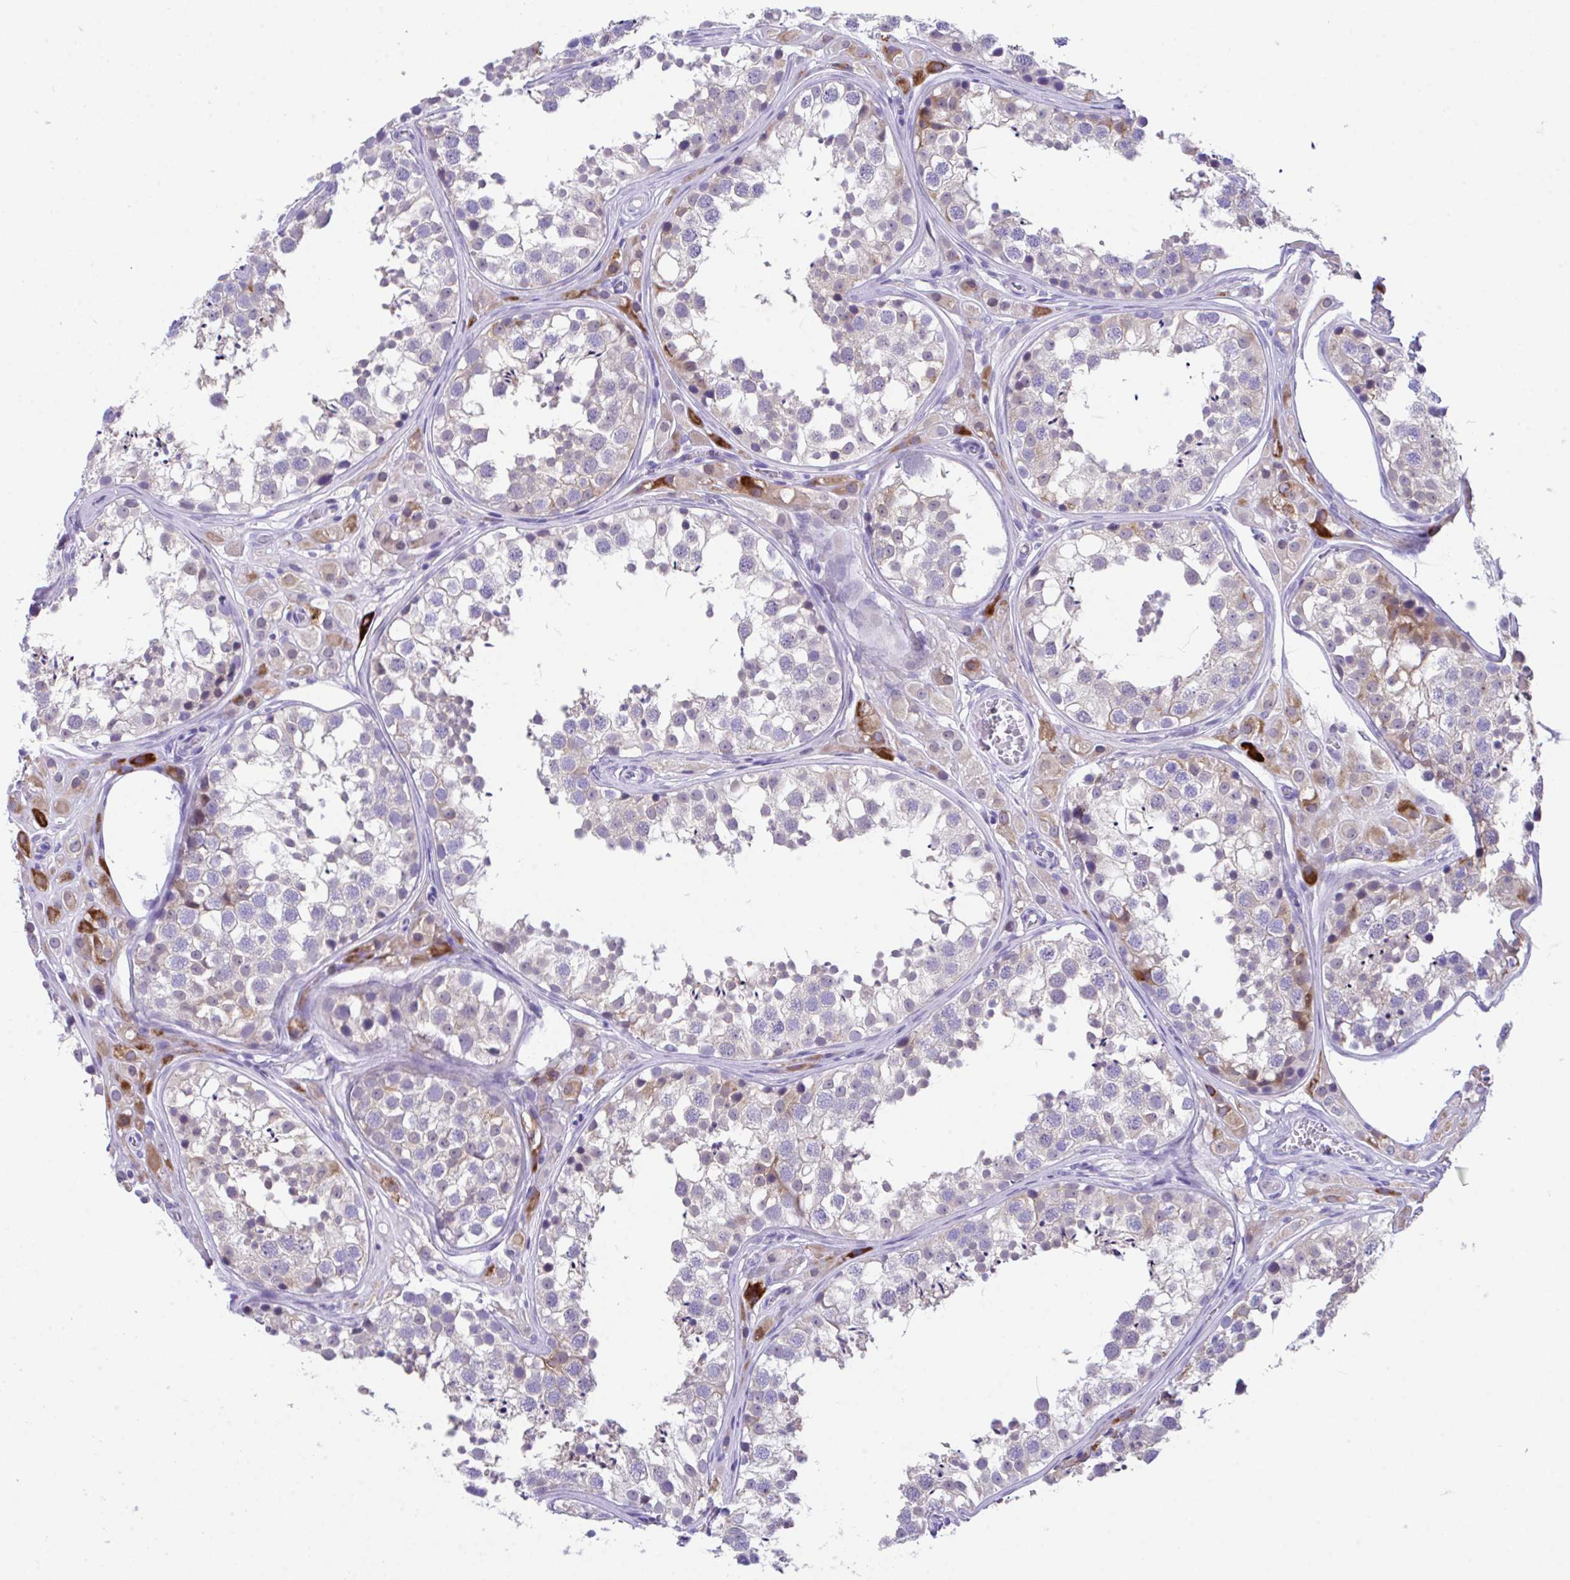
{"staining": {"intensity": "moderate", "quantity": "<25%", "location": "cytoplasmic/membranous"}, "tissue": "testis", "cell_type": "Cells in seminiferous ducts", "image_type": "normal", "snomed": [{"axis": "morphology", "description": "Normal tissue, NOS"}, {"axis": "topography", "description": "Testis"}], "caption": "Moderate cytoplasmic/membranous positivity is identified in approximately <25% of cells in seminiferous ducts in benign testis. (DAB = brown stain, brightfield microscopy at high magnification).", "gene": "HOXB4", "patient": {"sex": "male", "age": 13}}